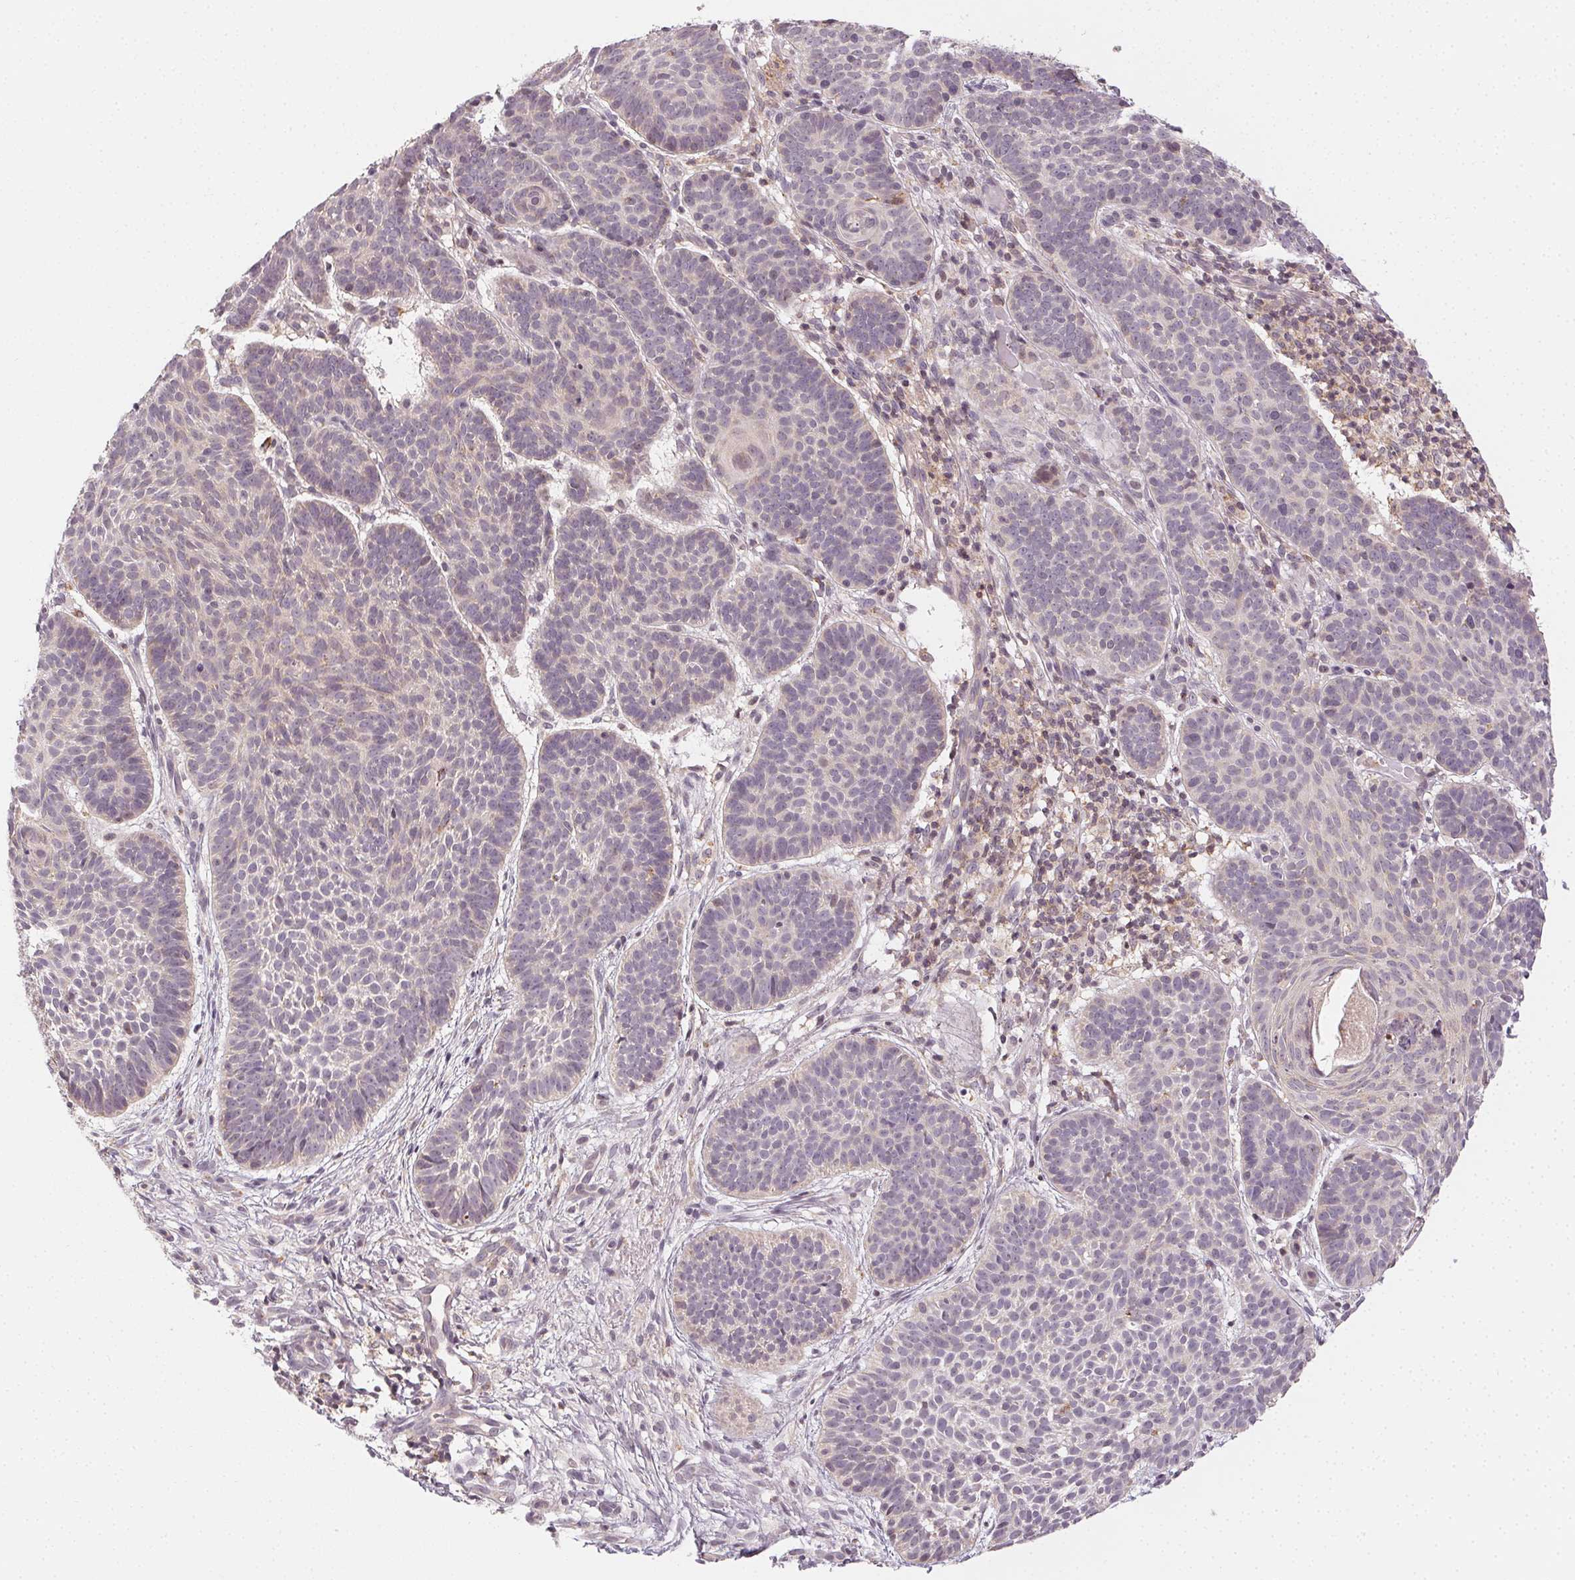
{"staining": {"intensity": "negative", "quantity": "none", "location": "none"}, "tissue": "skin cancer", "cell_type": "Tumor cells", "image_type": "cancer", "snomed": [{"axis": "morphology", "description": "Basal cell carcinoma"}, {"axis": "topography", "description": "Skin"}], "caption": "High power microscopy histopathology image of an immunohistochemistry image of skin cancer (basal cell carcinoma), revealing no significant staining in tumor cells.", "gene": "NCOA4", "patient": {"sex": "male", "age": 72}}